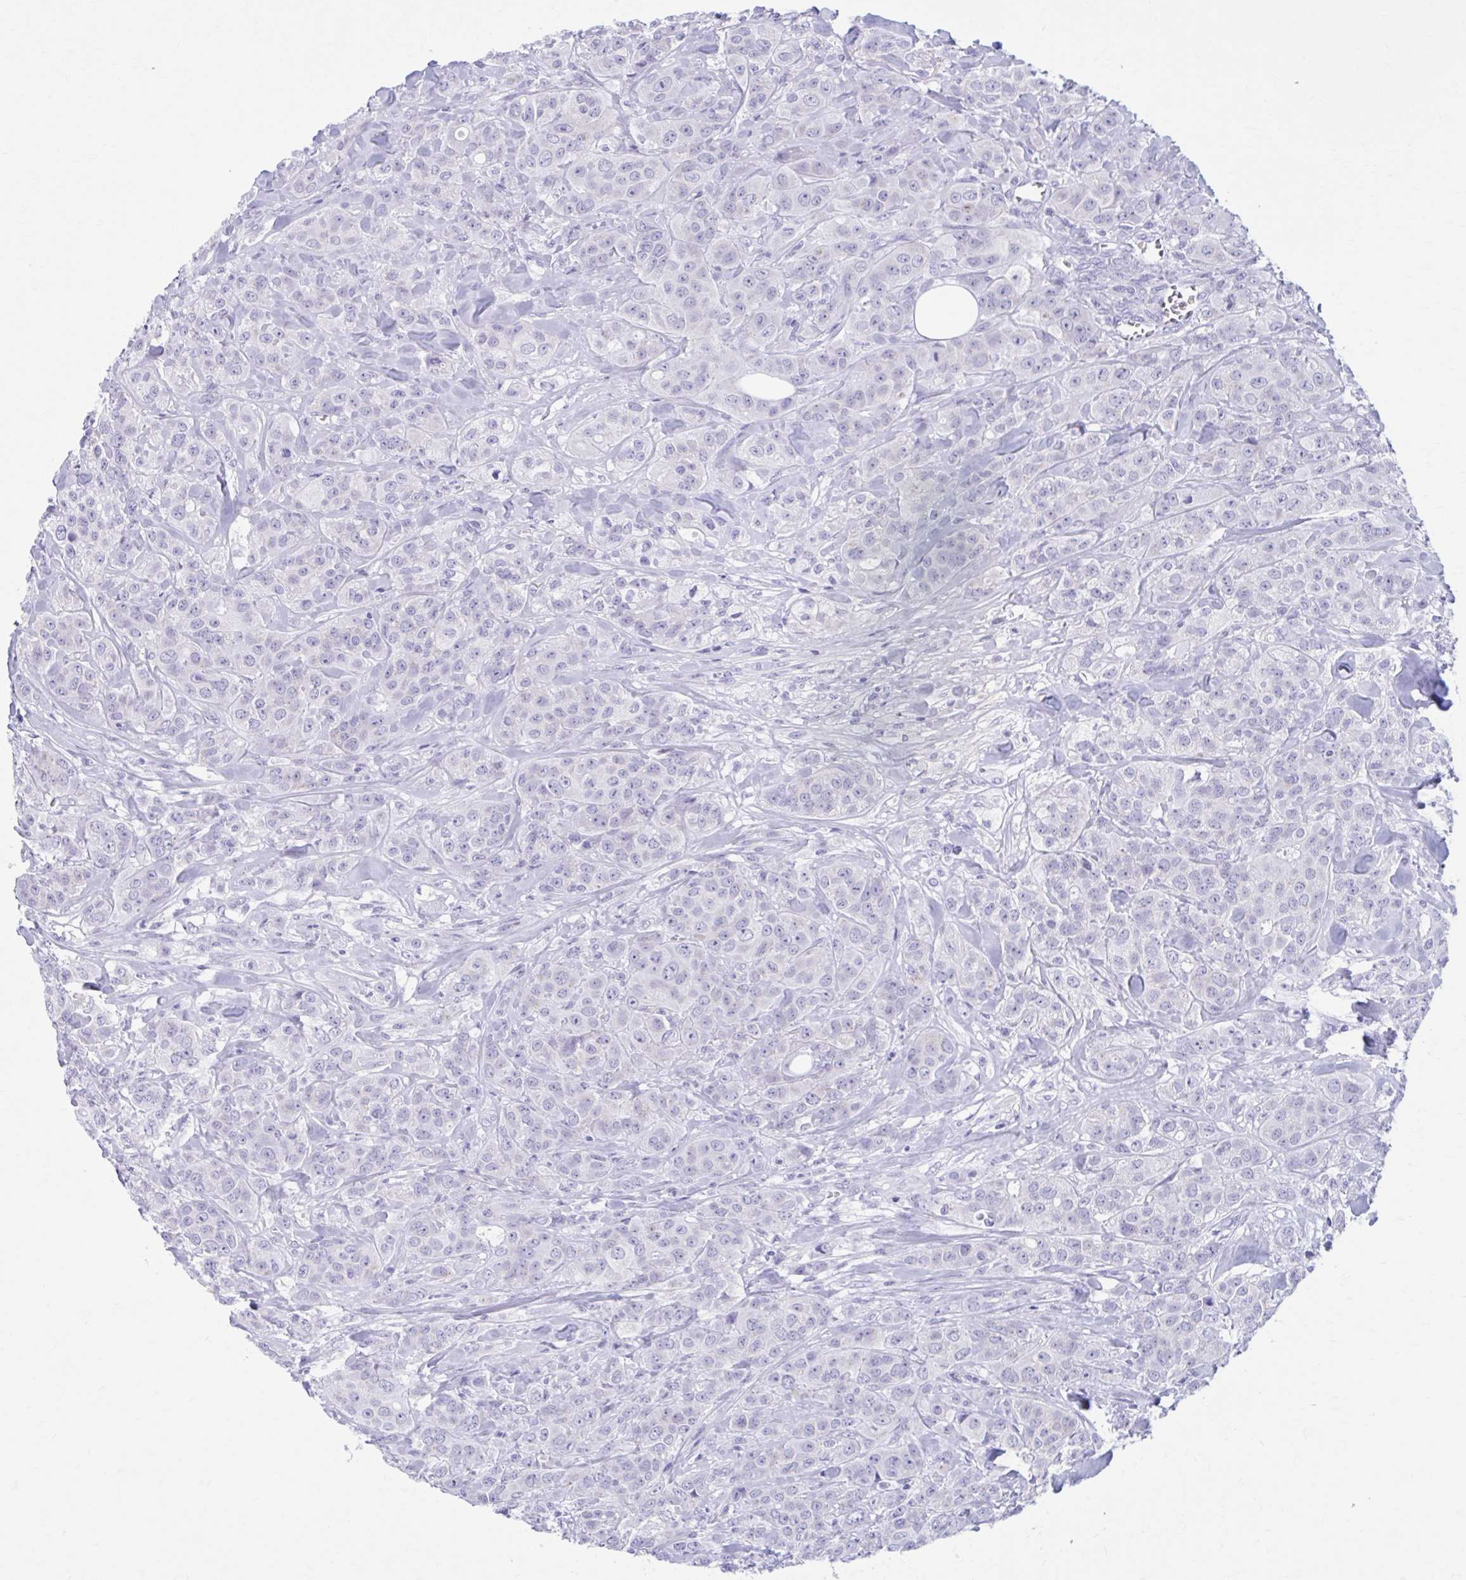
{"staining": {"intensity": "negative", "quantity": "none", "location": "none"}, "tissue": "breast cancer", "cell_type": "Tumor cells", "image_type": "cancer", "snomed": [{"axis": "morphology", "description": "Normal tissue, NOS"}, {"axis": "morphology", "description": "Duct carcinoma"}, {"axis": "topography", "description": "Breast"}], "caption": "Breast invasive ductal carcinoma stained for a protein using immunohistochemistry displays no expression tumor cells.", "gene": "KCNE2", "patient": {"sex": "female", "age": 43}}